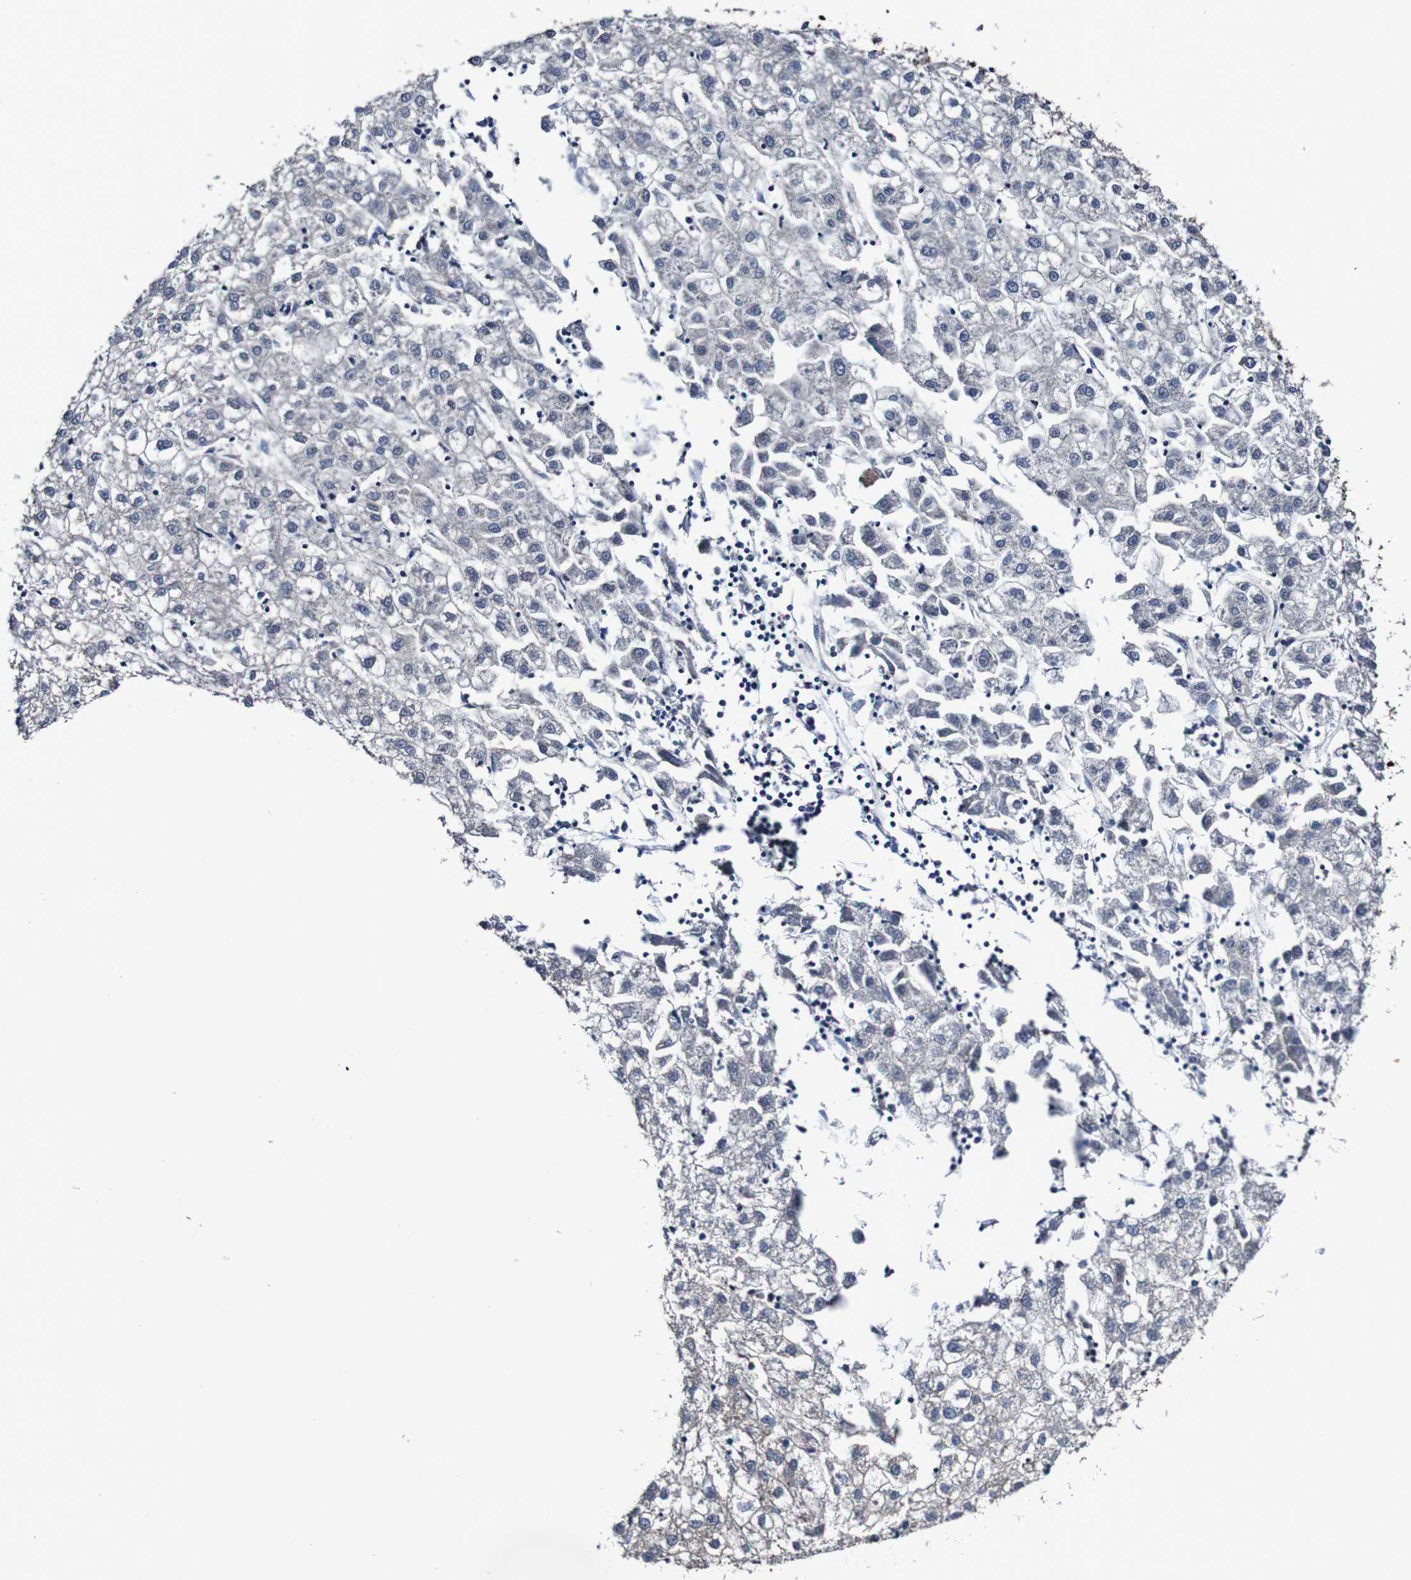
{"staining": {"intensity": "negative", "quantity": "none", "location": "none"}, "tissue": "liver cancer", "cell_type": "Tumor cells", "image_type": "cancer", "snomed": [{"axis": "morphology", "description": "Carcinoma, Hepatocellular, NOS"}, {"axis": "topography", "description": "Liver"}], "caption": "Protein analysis of liver hepatocellular carcinoma displays no significant expression in tumor cells.", "gene": "CSF1R", "patient": {"sex": "male", "age": 72}}